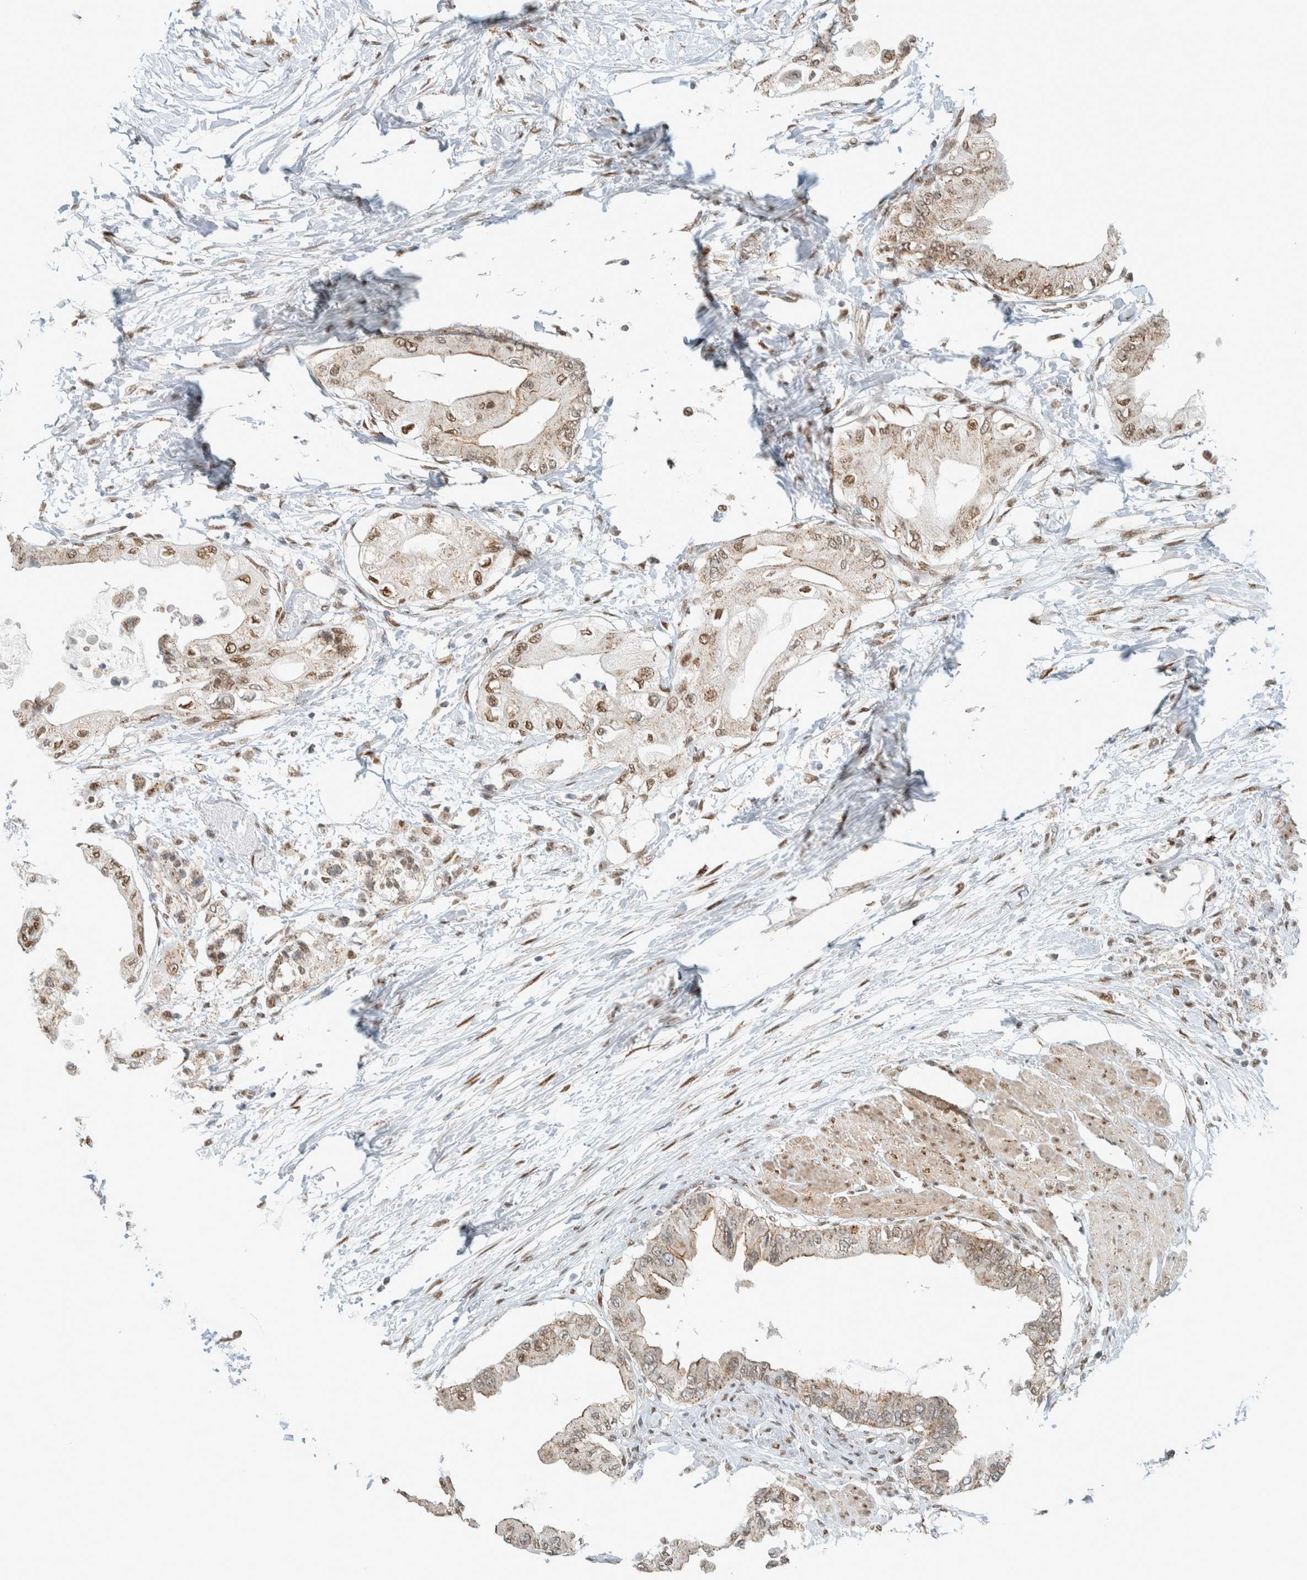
{"staining": {"intensity": "moderate", "quantity": ">75%", "location": "cytoplasmic/membranous,nuclear"}, "tissue": "pancreatic cancer", "cell_type": "Tumor cells", "image_type": "cancer", "snomed": [{"axis": "morphology", "description": "Normal tissue, NOS"}, {"axis": "morphology", "description": "Adenocarcinoma, NOS"}, {"axis": "topography", "description": "Pancreas"}, {"axis": "topography", "description": "Duodenum"}], "caption": "The immunohistochemical stain labels moderate cytoplasmic/membranous and nuclear expression in tumor cells of adenocarcinoma (pancreatic) tissue.", "gene": "TFE3", "patient": {"sex": "female", "age": 60}}